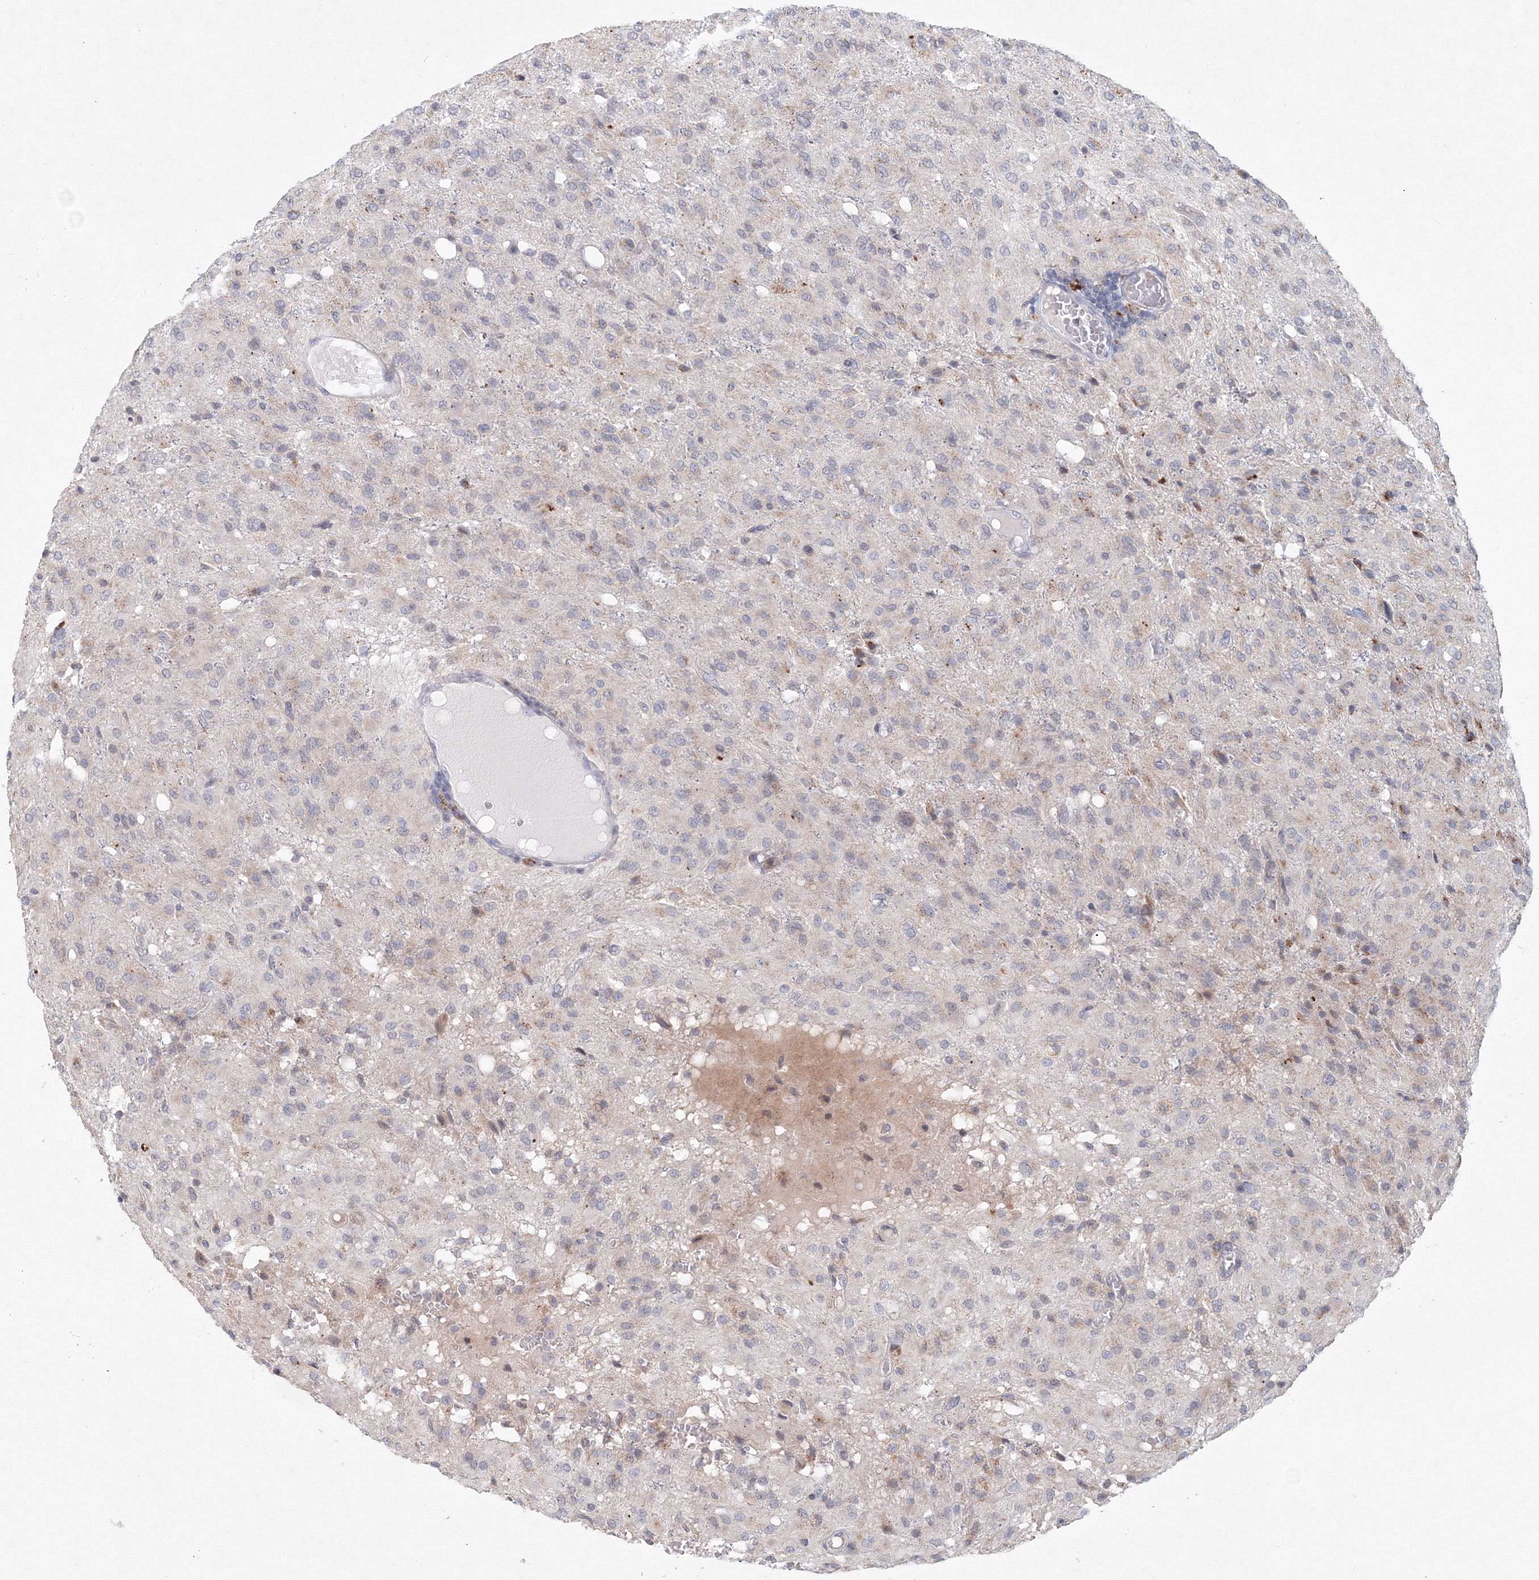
{"staining": {"intensity": "negative", "quantity": "none", "location": "none"}, "tissue": "glioma", "cell_type": "Tumor cells", "image_type": "cancer", "snomed": [{"axis": "morphology", "description": "Glioma, malignant, High grade"}, {"axis": "topography", "description": "Brain"}], "caption": "DAB immunohistochemical staining of glioma reveals no significant expression in tumor cells.", "gene": "SLC7A7", "patient": {"sex": "female", "age": 59}}